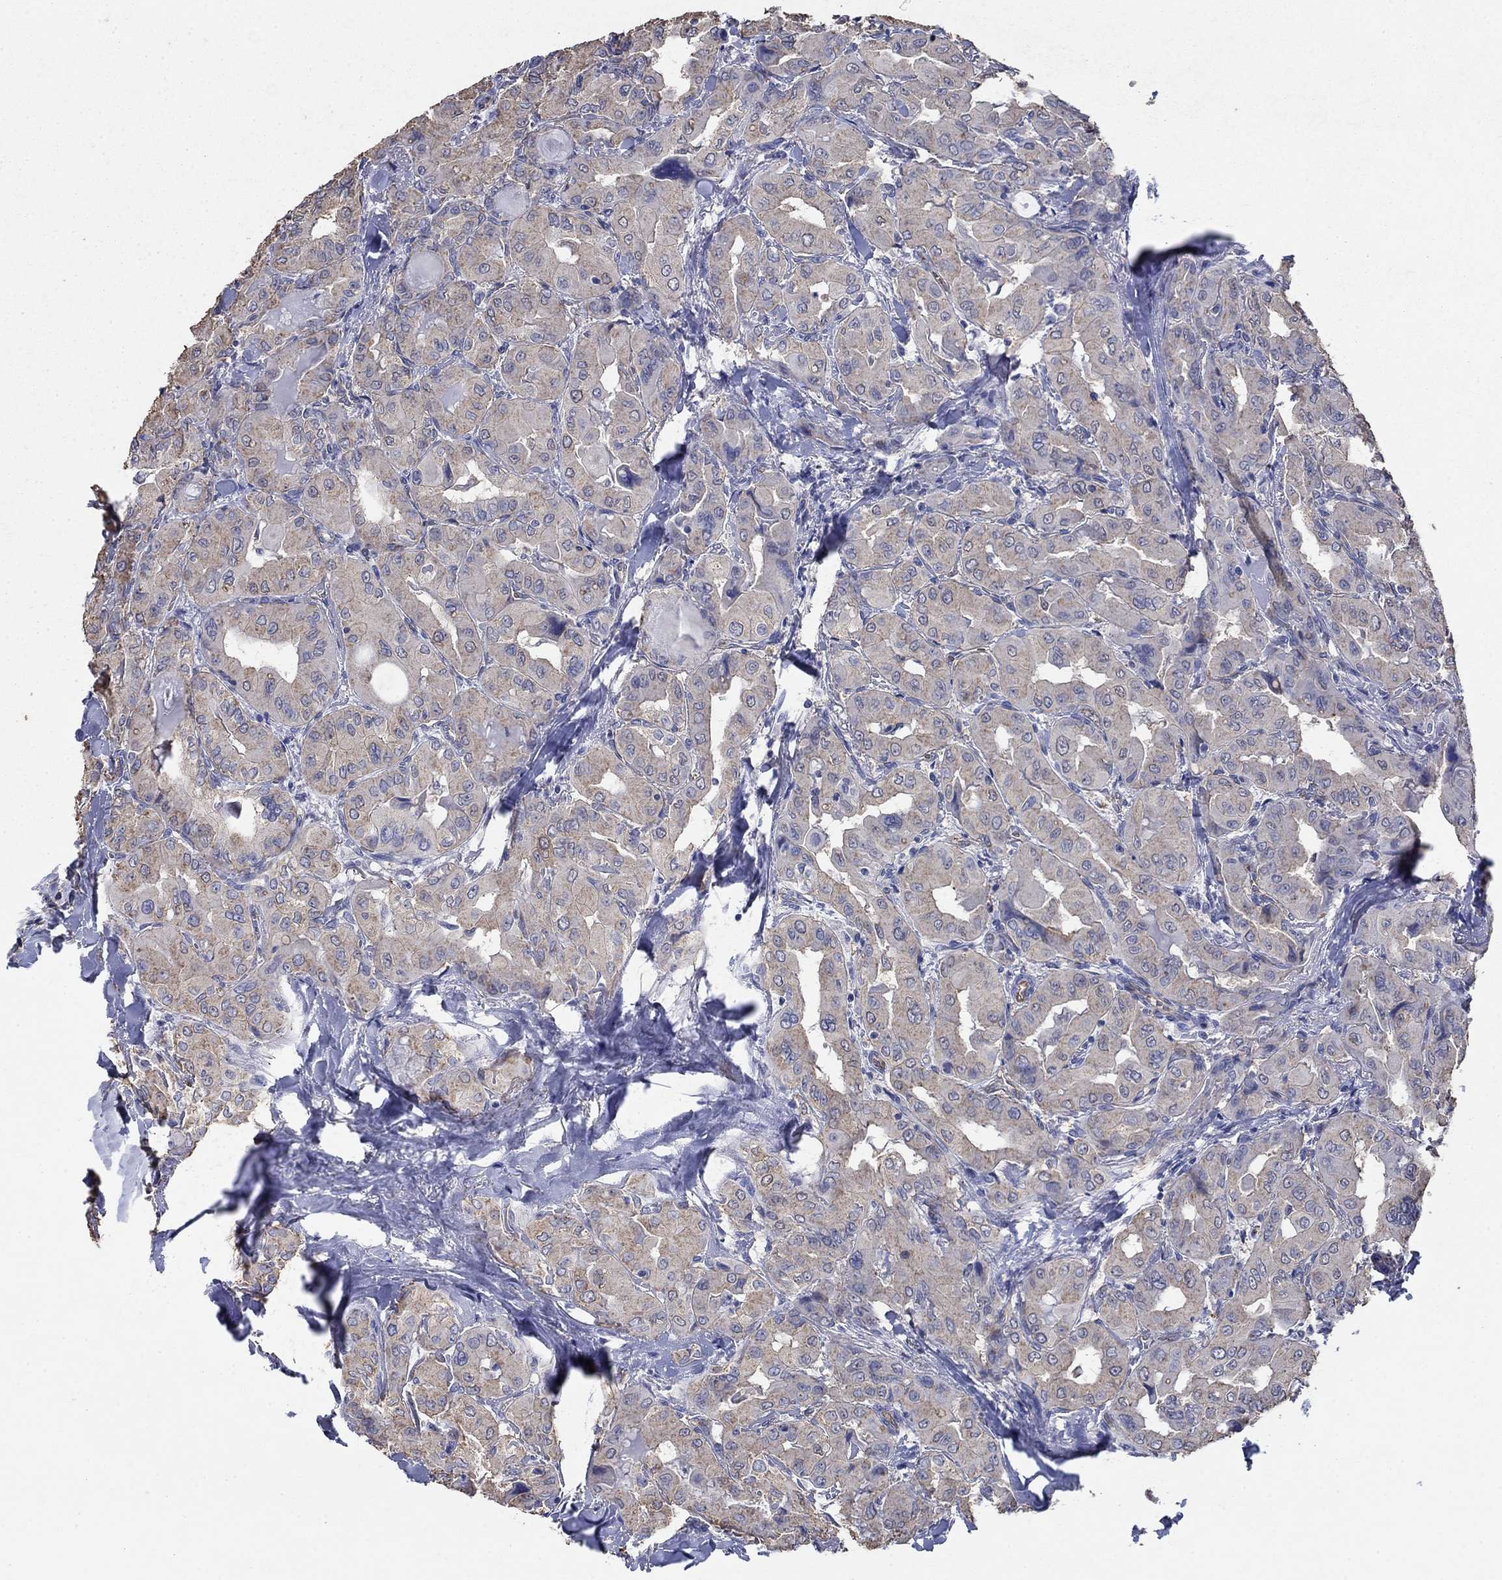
{"staining": {"intensity": "weak", "quantity": "<25%", "location": "cytoplasmic/membranous"}, "tissue": "thyroid cancer", "cell_type": "Tumor cells", "image_type": "cancer", "snomed": [{"axis": "morphology", "description": "Normal tissue, NOS"}, {"axis": "morphology", "description": "Papillary adenocarcinoma, NOS"}, {"axis": "topography", "description": "Thyroid gland"}], "caption": "Immunohistochemistry image of human thyroid cancer stained for a protein (brown), which exhibits no expression in tumor cells. Nuclei are stained in blue.", "gene": "FLNC", "patient": {"sex": "female", "age": 66}}